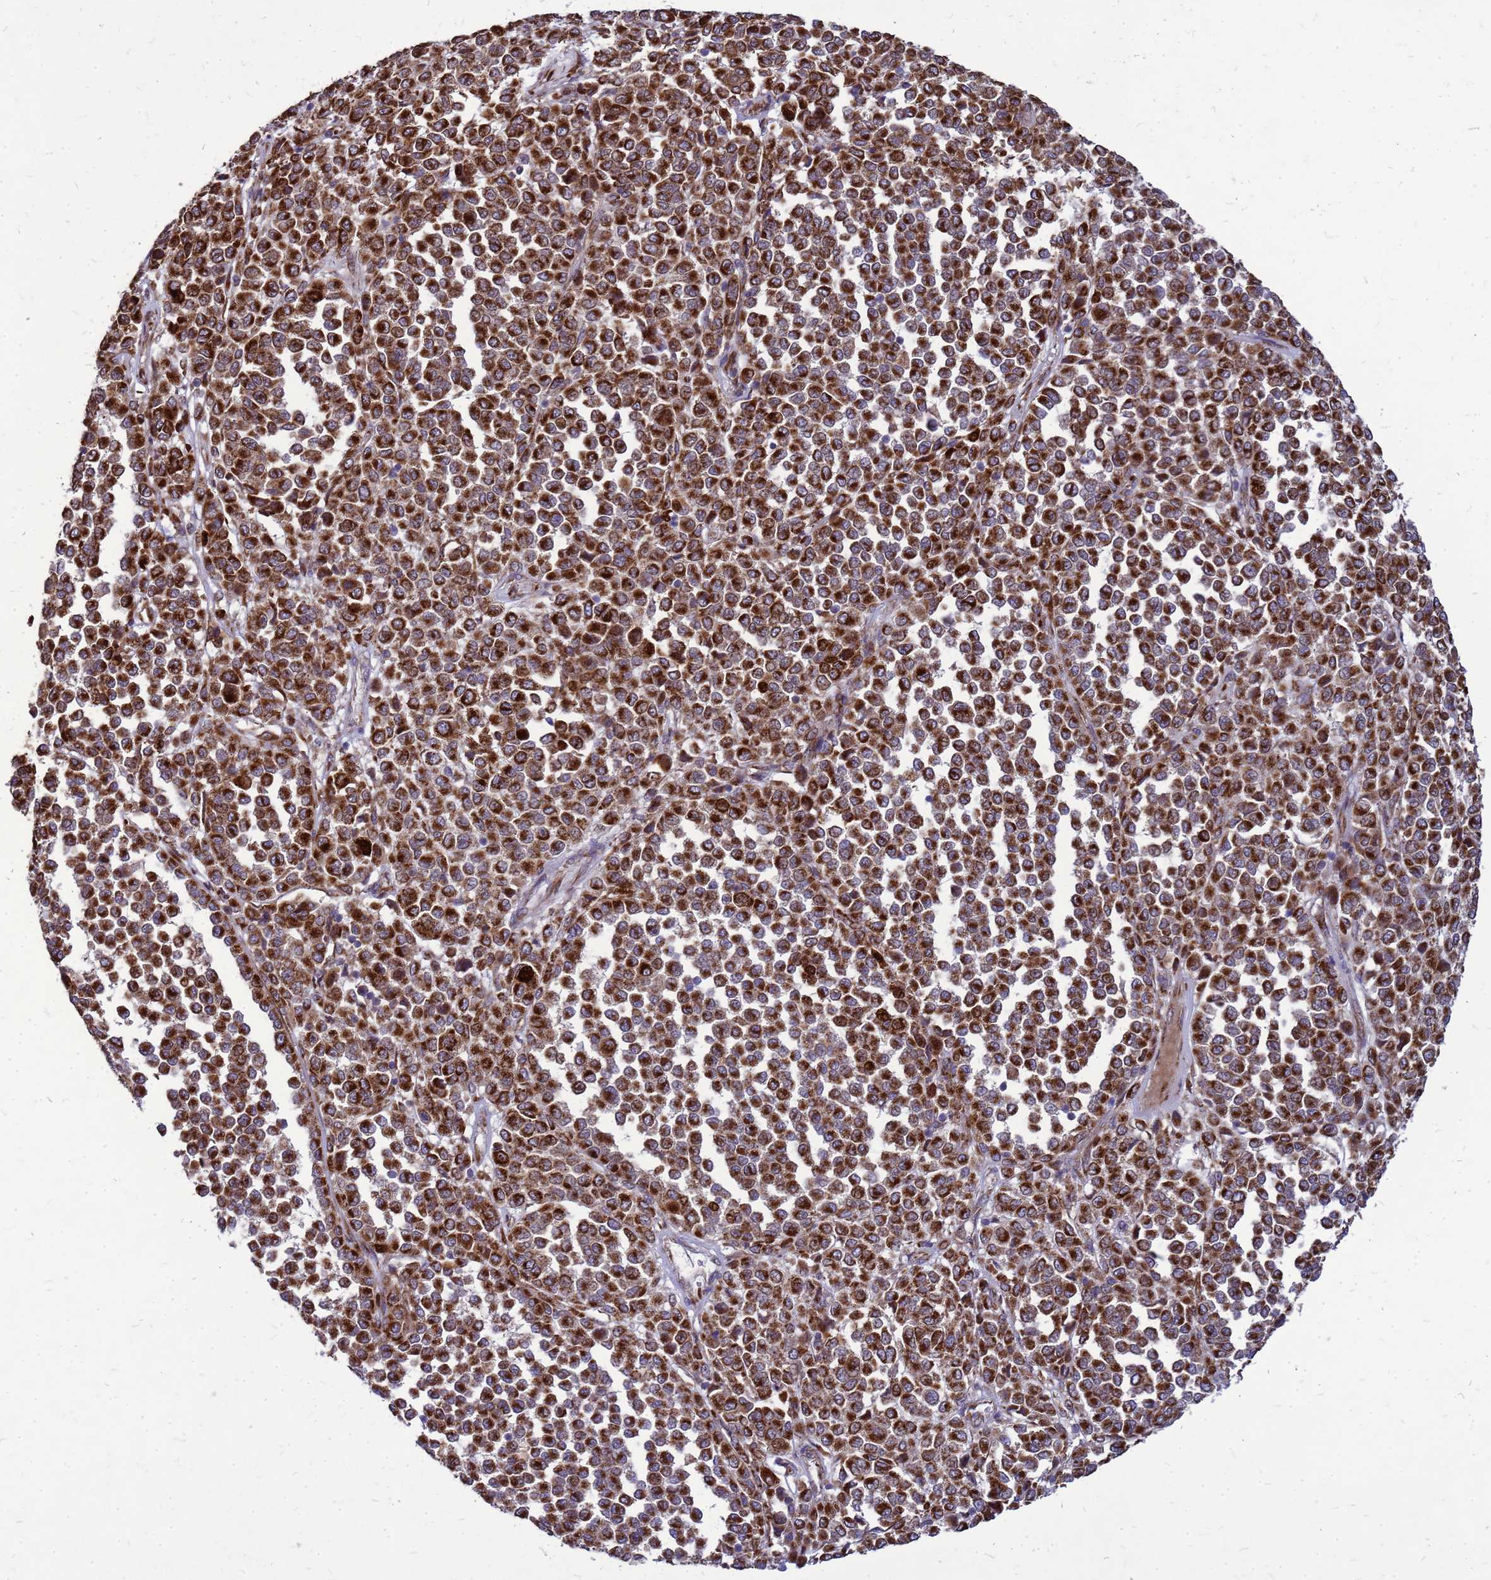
{"staining": {"intensity": "strong", "quantity": ">75%", "location": "cytoplasmic/membranous"}, "tissue": "melanoma", "cell_type": "Tumor cells", "image_type": "cancer", "snomed": [{"axis": "morphology", "description": "Malignant melanoma, Metastatic site"}, {"axis": "topography", "description": "Pancreas"}], "caption": "Strong cytoplasmic/membranous positivity for a protein is seen in approximately >75% of tumor cells of melanoma using immunohistochemistry (IHC).", "gene": "FSTL4", "patient": {"sex": "female", "age": 30}}